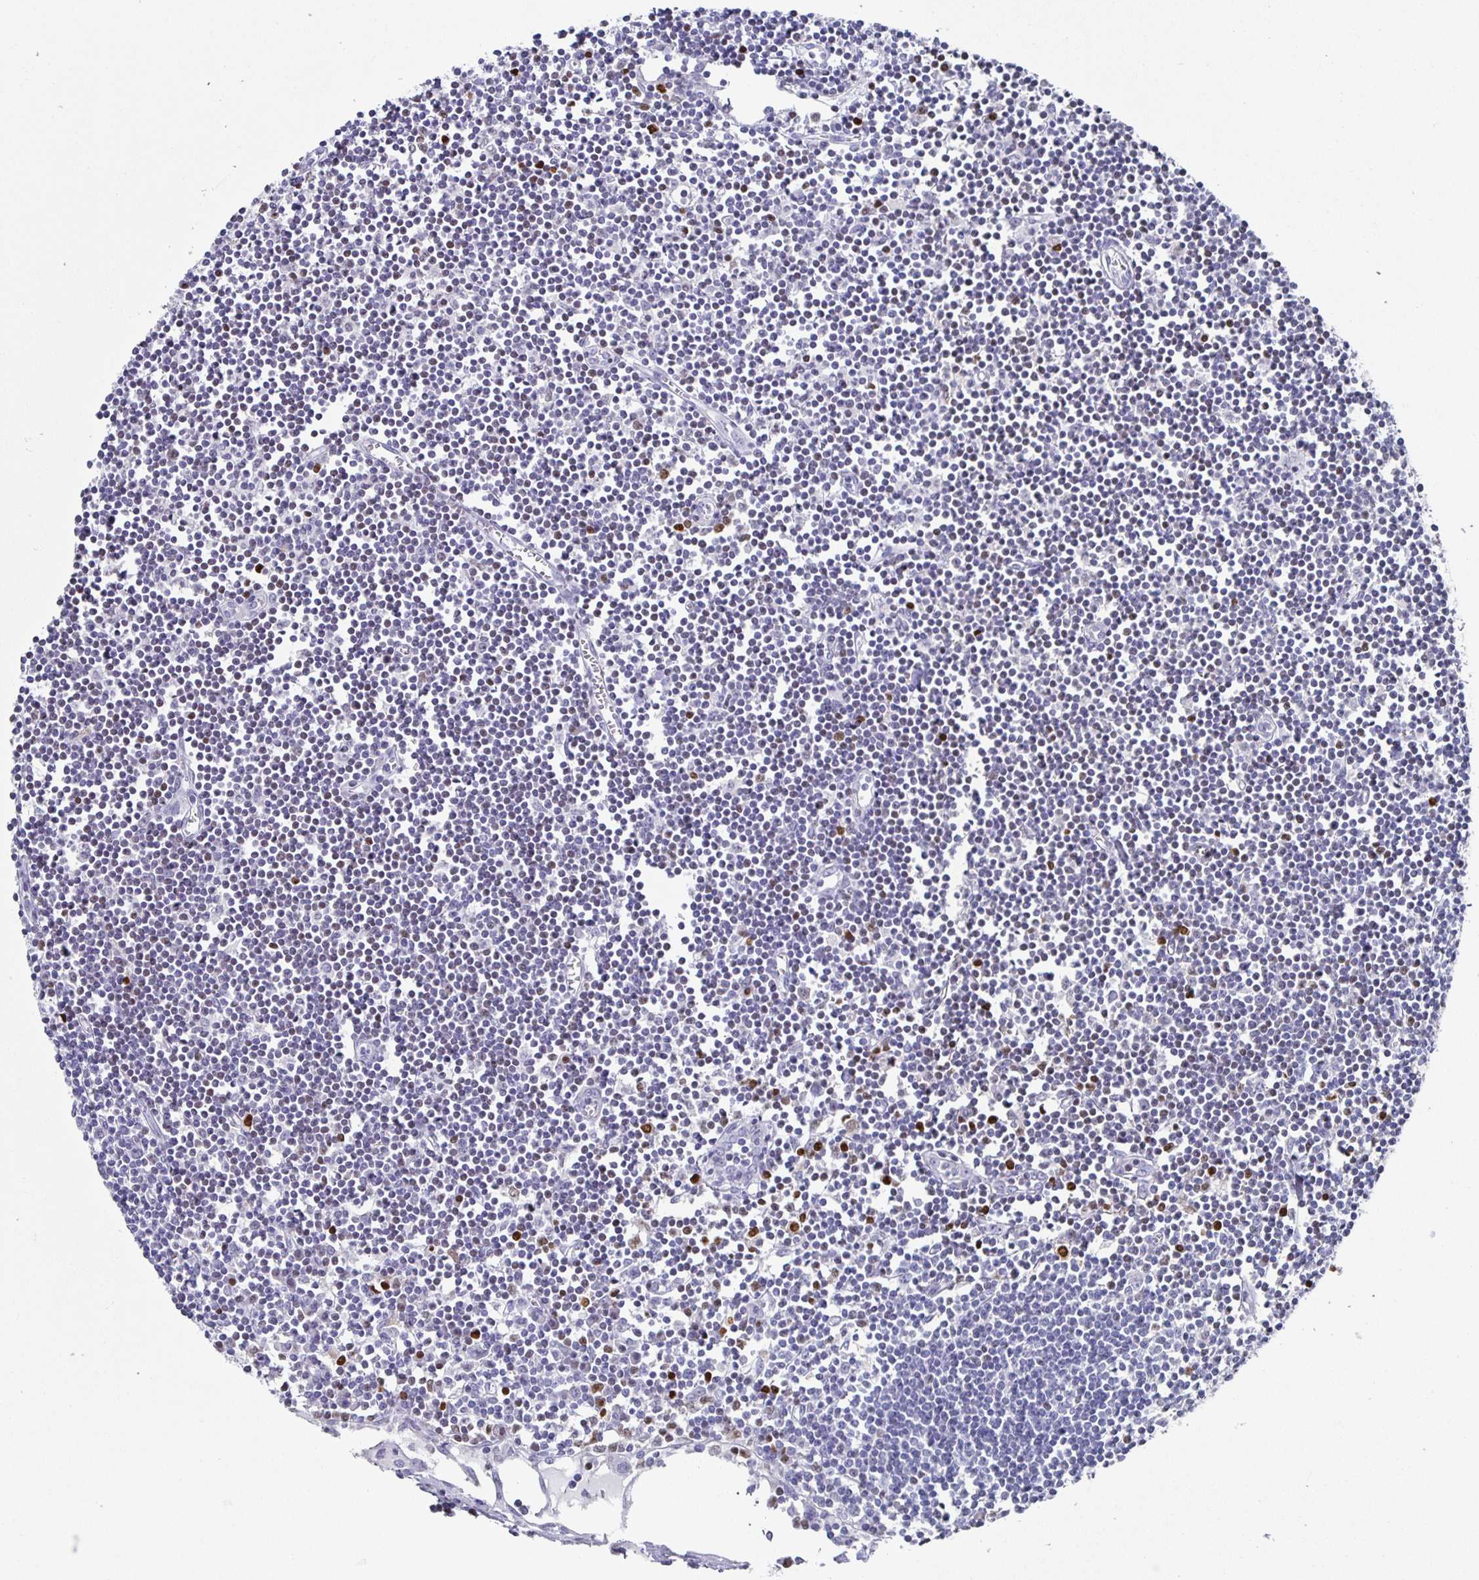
{"staining": {"intensity": "negative", "quantity": "none", "location": "none"}, "tissue": "lymph node", "cell_type": "Germinal center cells", "image_type": "normal", "snomed": [{"axis": "morphology", "description": "Normal tissue, NOS"}, {"axis": "topography", "description": "Lymph node"}], "caption": "Immunohistochemistry of normal human lymph node exhibits no staining in germinal center cells.", "gene": "RUNX2", "patient": {"sex": "female", "age": 65}}